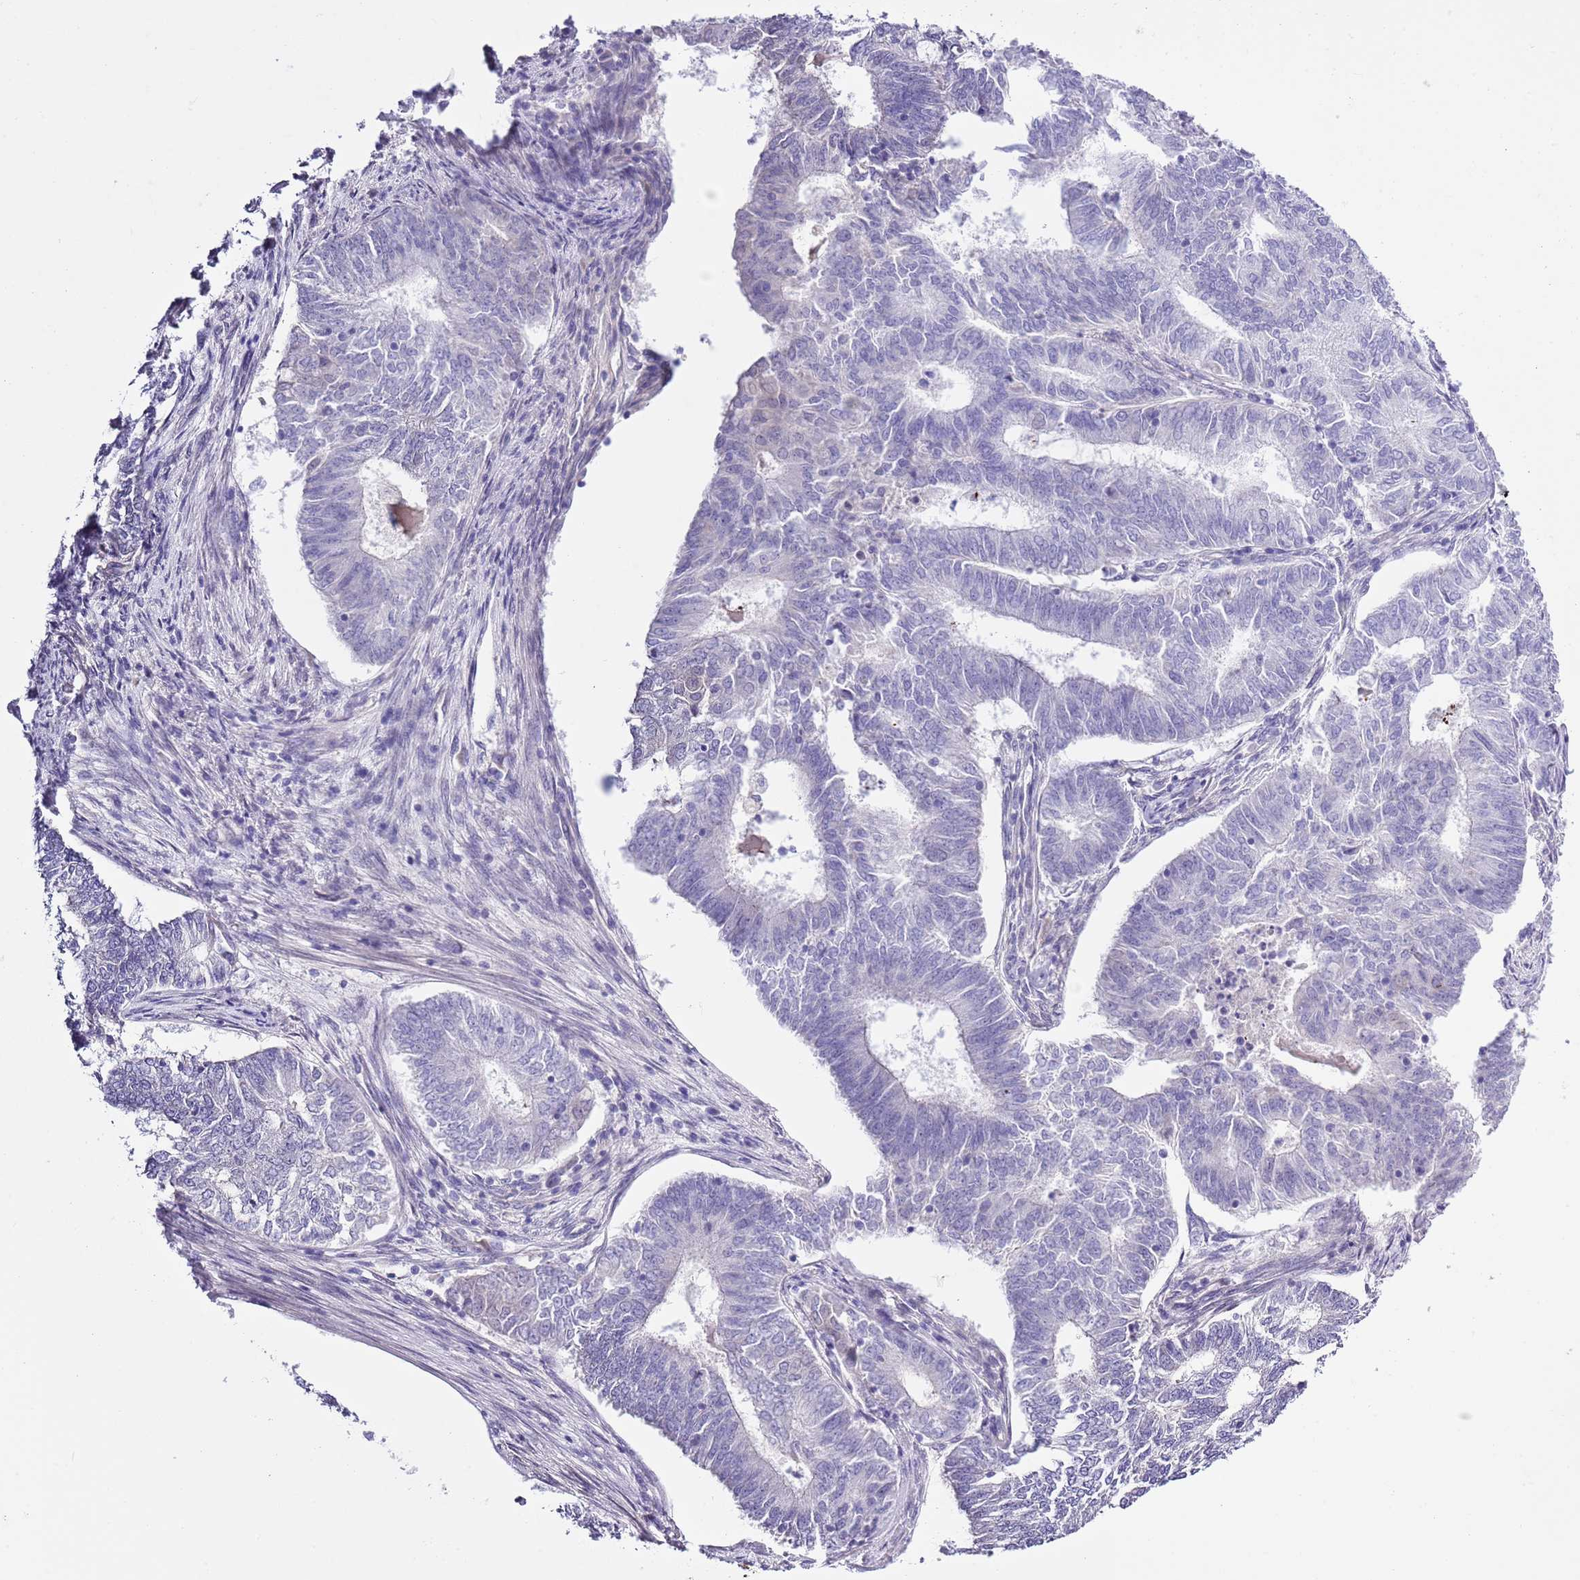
{"staining": {"intensity": "negative", "quantity": "none", "location": "none"}, "tissue": "endometrial cancer", "cell_type": "Tumor cells", "image_type": "cancer", "snomed": [{"axis": "morphology", "description": "Adenocarcinoma, NOS"}, {"axis": "topography", "description": "Endometrium"}], "caption": "A high-resolution histopathology image shows IHC staining of adenocarcinoma (endometrial), which shows no significant positivity in tumor cells. The staining was performed using DAB (3,3'-diaminobenzidine) to visualize the protein expression in brown, while the nuclei were stained in blue with hematoxylin (Magnification: 20x).", "gene": "NET1", "patient": {"sex": "female", "age": 62}}